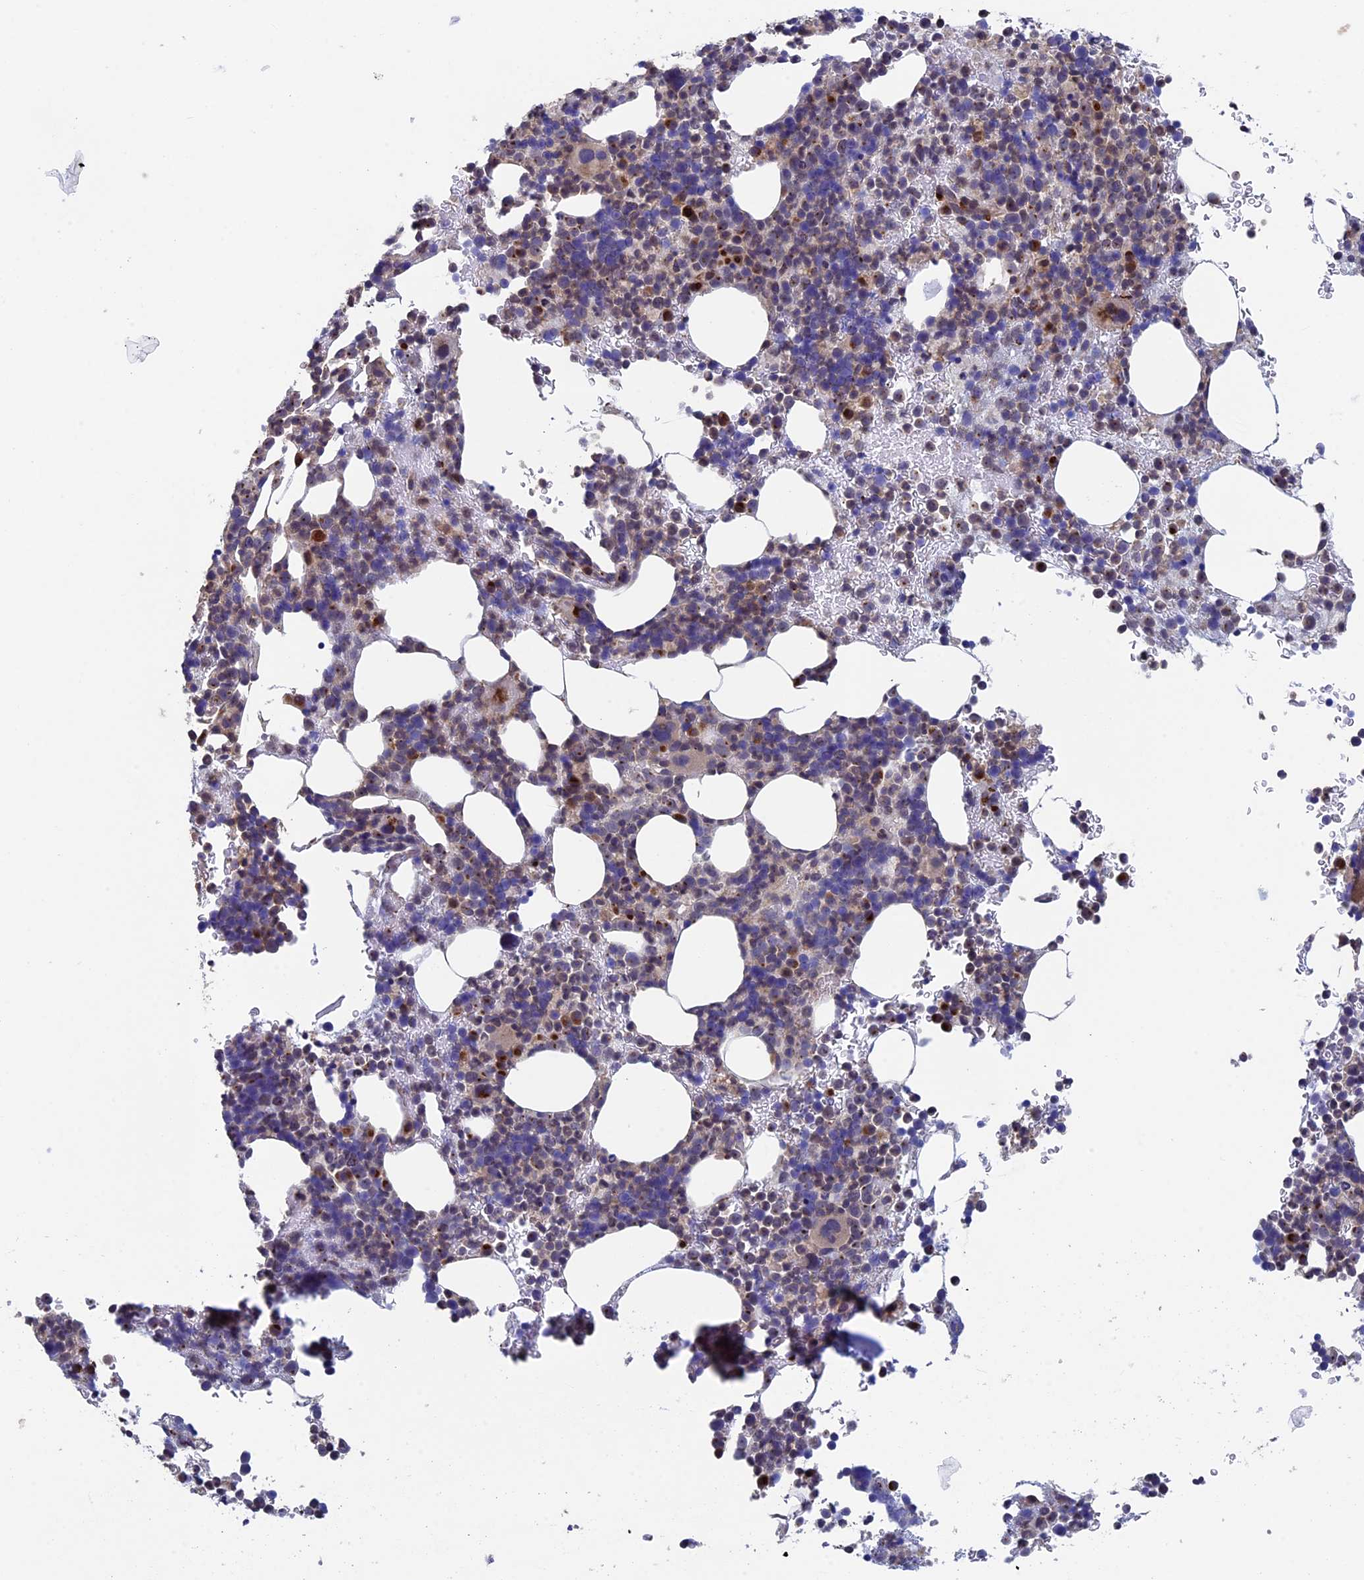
{"staining": {"intensity": "moderate", "quantity": "<25%", "location": "cytoplasmic/membranous"}, "tissue": "bone marrow", "cell_type": "Hematopoietic cells", "image_type": "normal", "snomed": [{"axis": "morphology", "description": "Normal tissue, NOS"}, {"axis": "topography", "description": "Bone marrow"}], "caption": "Immunohistochemical staining of benign human bone marrow demonstrates moderate cytoplasmic/membranous protein expression in approximately <25% of hematopoietic cells.", "gene": "LCMT1", "patient": {"sex": "female", "age": 82}}